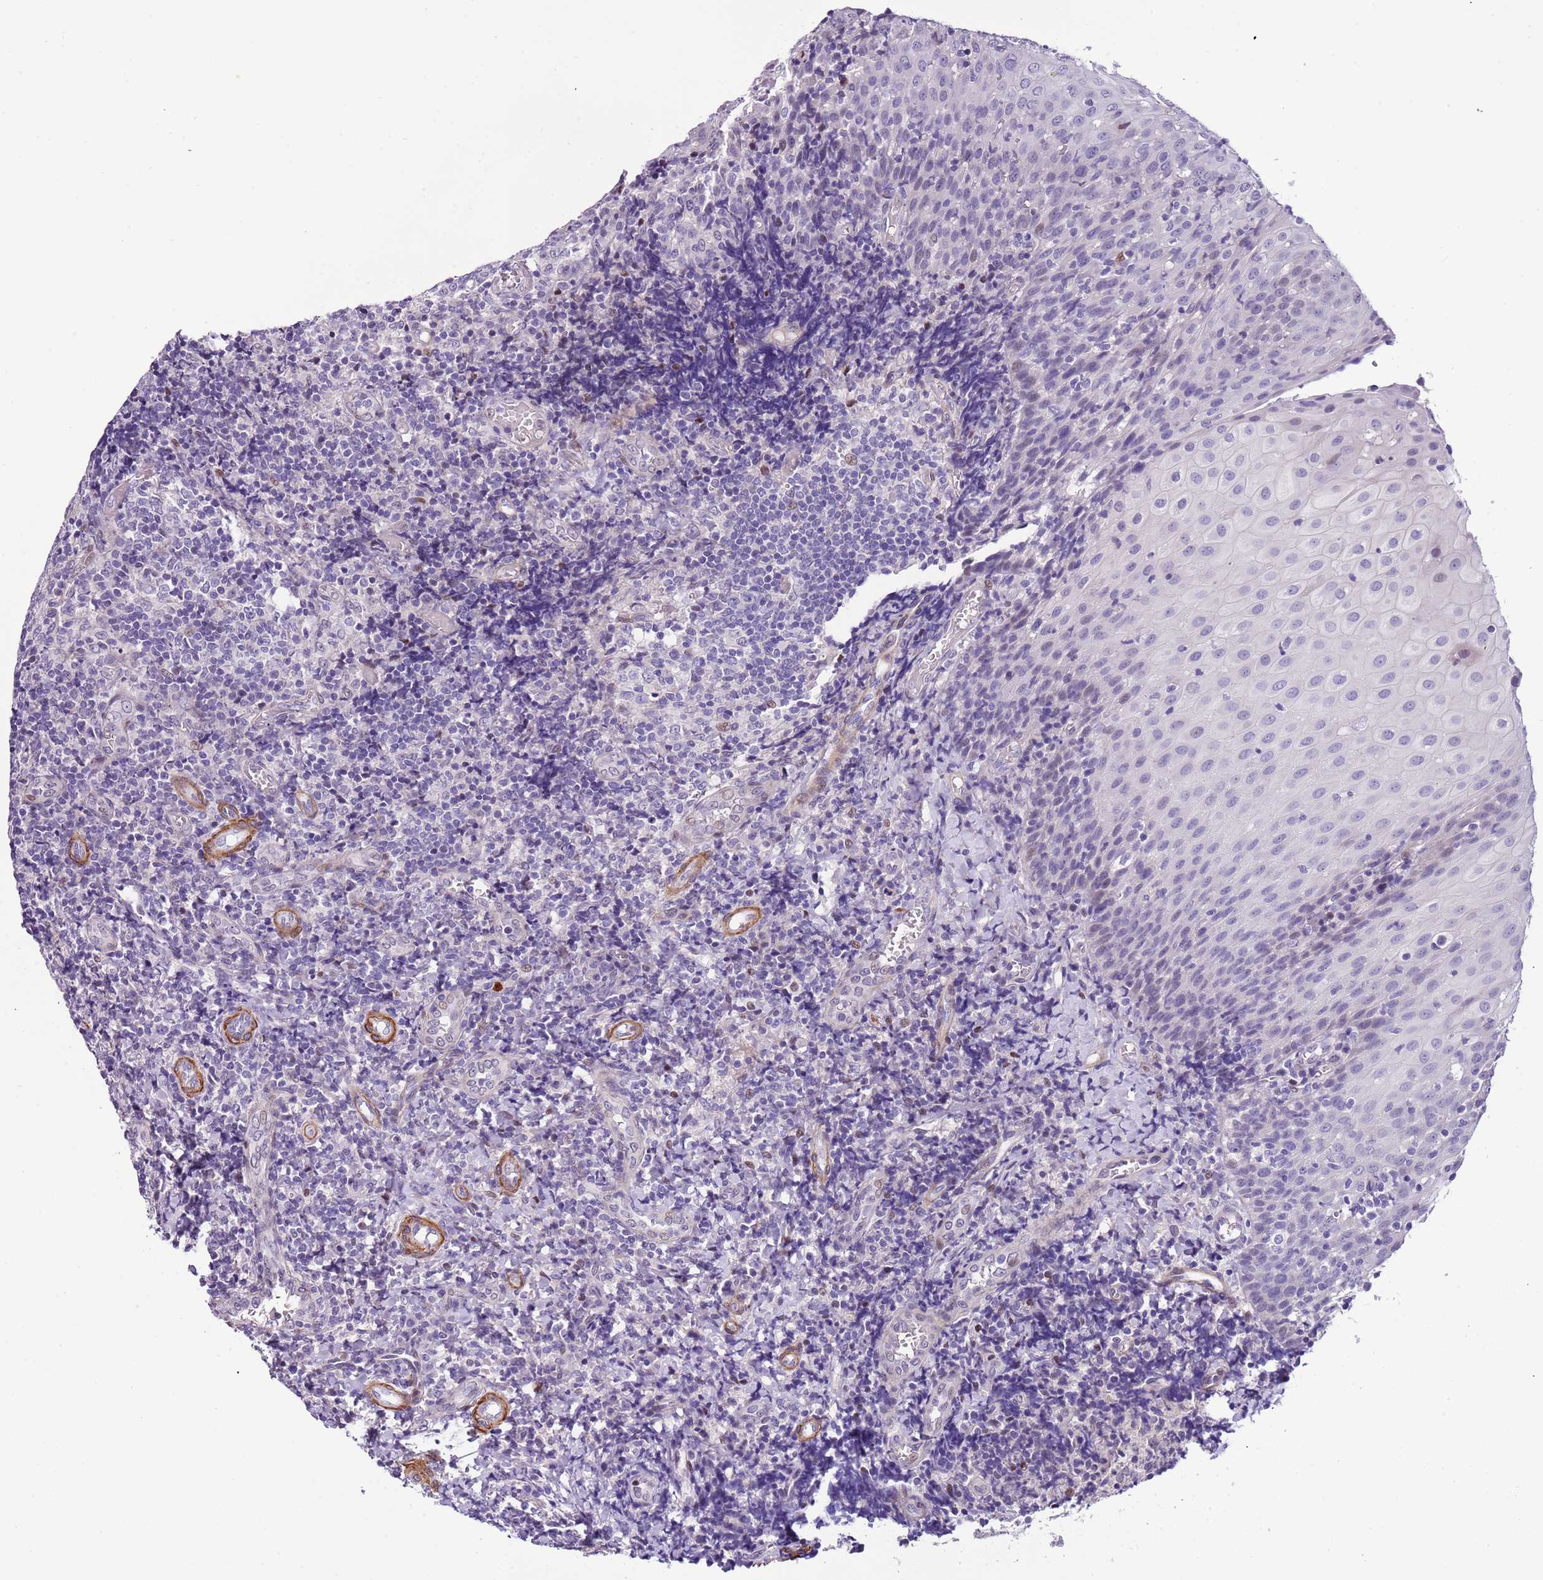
{"staining": {"intensity": "negative", "quantity": "none", "location": "none"}, "tissue": "tonsil", "cell_type": "Germinal center cells", "image_type": "normal", "snomed": [{"axis": "morphology", "description": "Normal tissue, NOS"}, {"axis": "topography", "description": "Tonsil"}], "caption": "DAB immunohistochemical staining of normal tonsil displays no significant positivity in germinal center cells.", "gene": "PLEKHH1", "patient": {"sex": "female", "age": 19}}